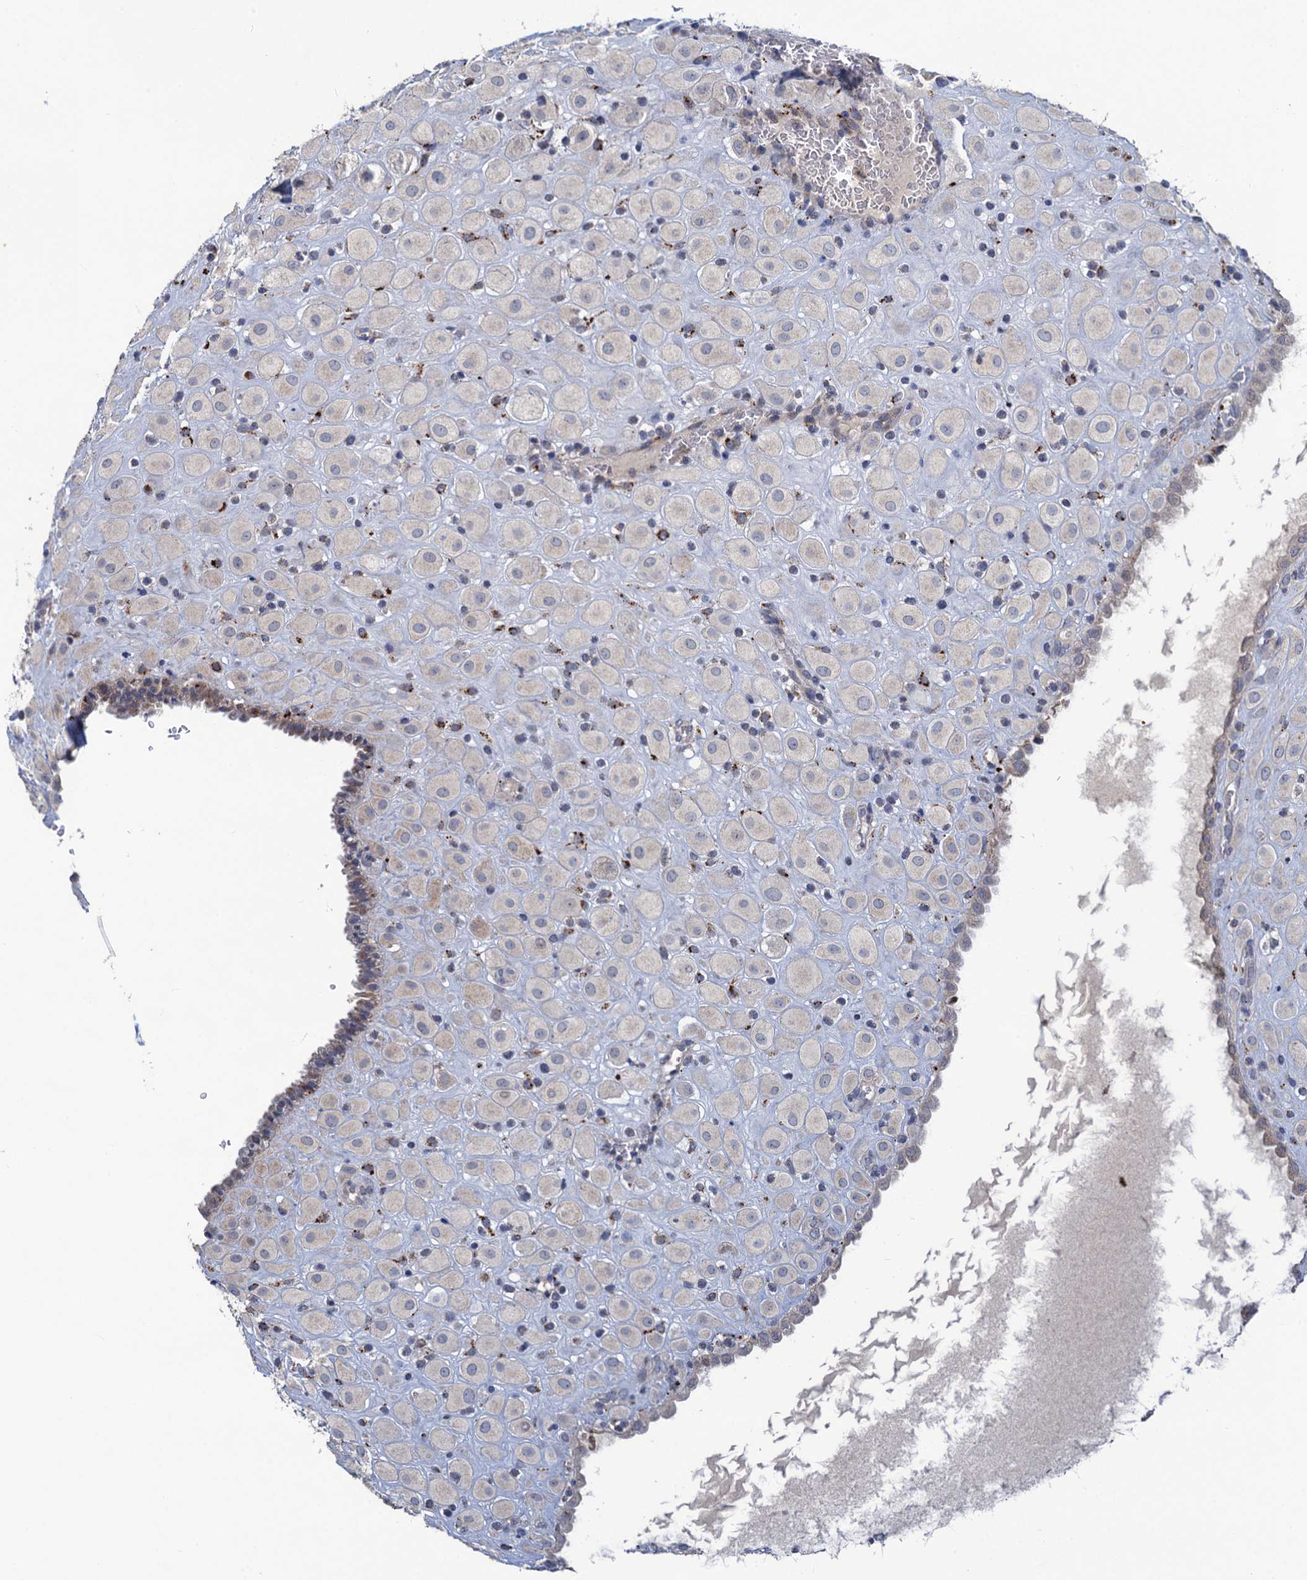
{"staining": {"intensity": "moderate", "quantity": "<25%", "location": "cytoplasmic/membranous"}, "tissue": "placenta", "cell_type": "Decidual cells", "image_type": "normal", "snomed": [{"axis": "morphology", "description": "Normal tissue, NOS"}, {"axis": "topography", "description": "Placenta"}], "caption": "High-power microscopy captured an immunohistochemistry (IHC) histopathology image of benign placenta, revealing moderate cytoplasmic/membranous expression in approximately <25% of decidual cells. (IHC, brightfield microscopy, high magnification).", "gene": "ANKS3", "patient": {"sex": "female", "age": 35}}